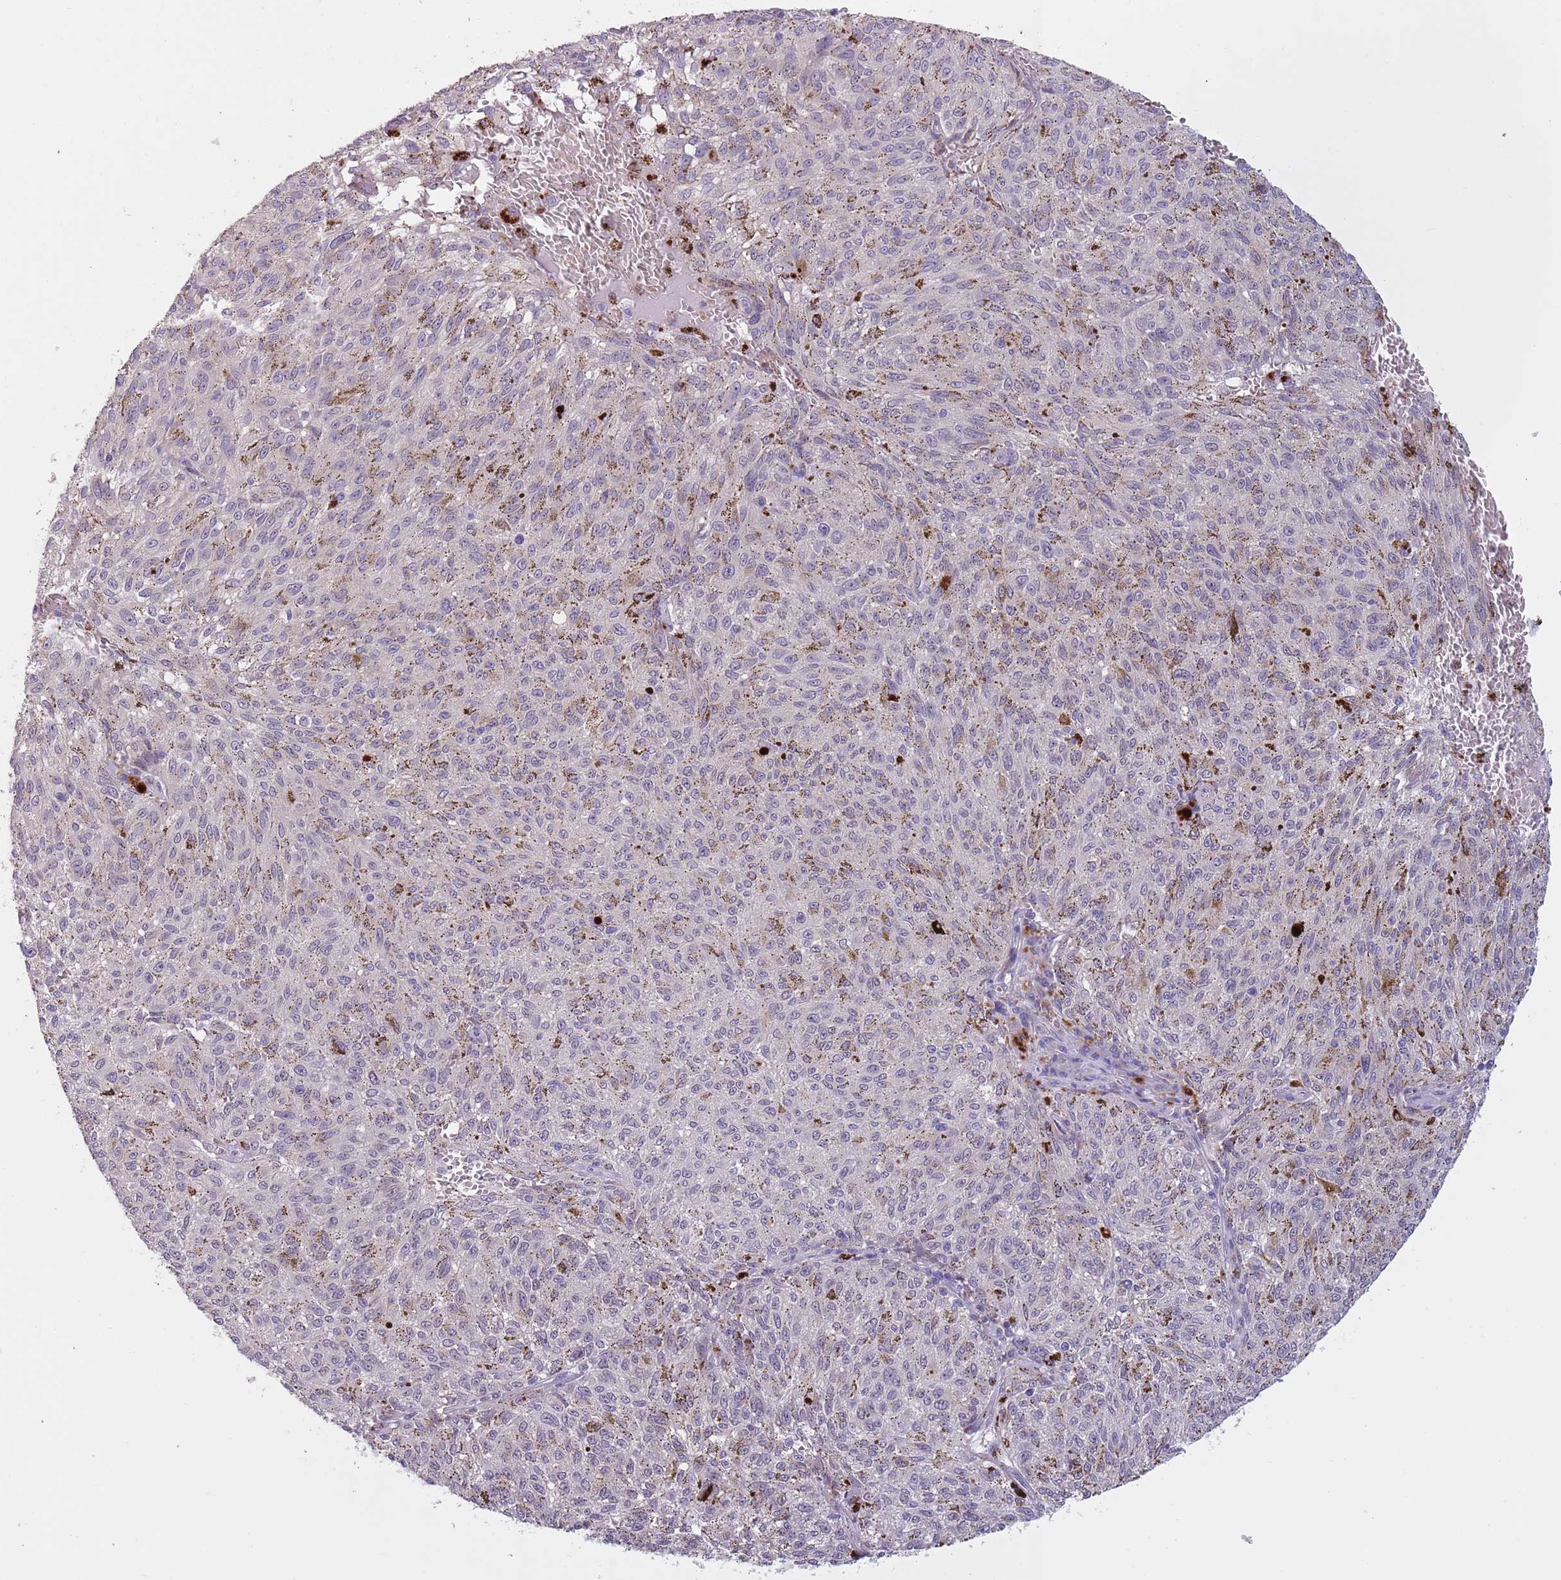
{"staining": {"intensity": "negative", "quantity": "none", "location": "none"}, "tissue": "melanoma", "cell_type": "Tumor cells", "image_type": "cancer", "snomed": [{"axis": "morphology", "description": "Malignant melanoma, NOS"}, {"axis": "topography", "description": "Skin"}], "caption": "The immunohistochemistry (IHC) photomicrograph has no significant staining in tumor cells of melanoma tissue.", "gene": "ADCY7", "patient": {"sex": "female", "age": 72}}